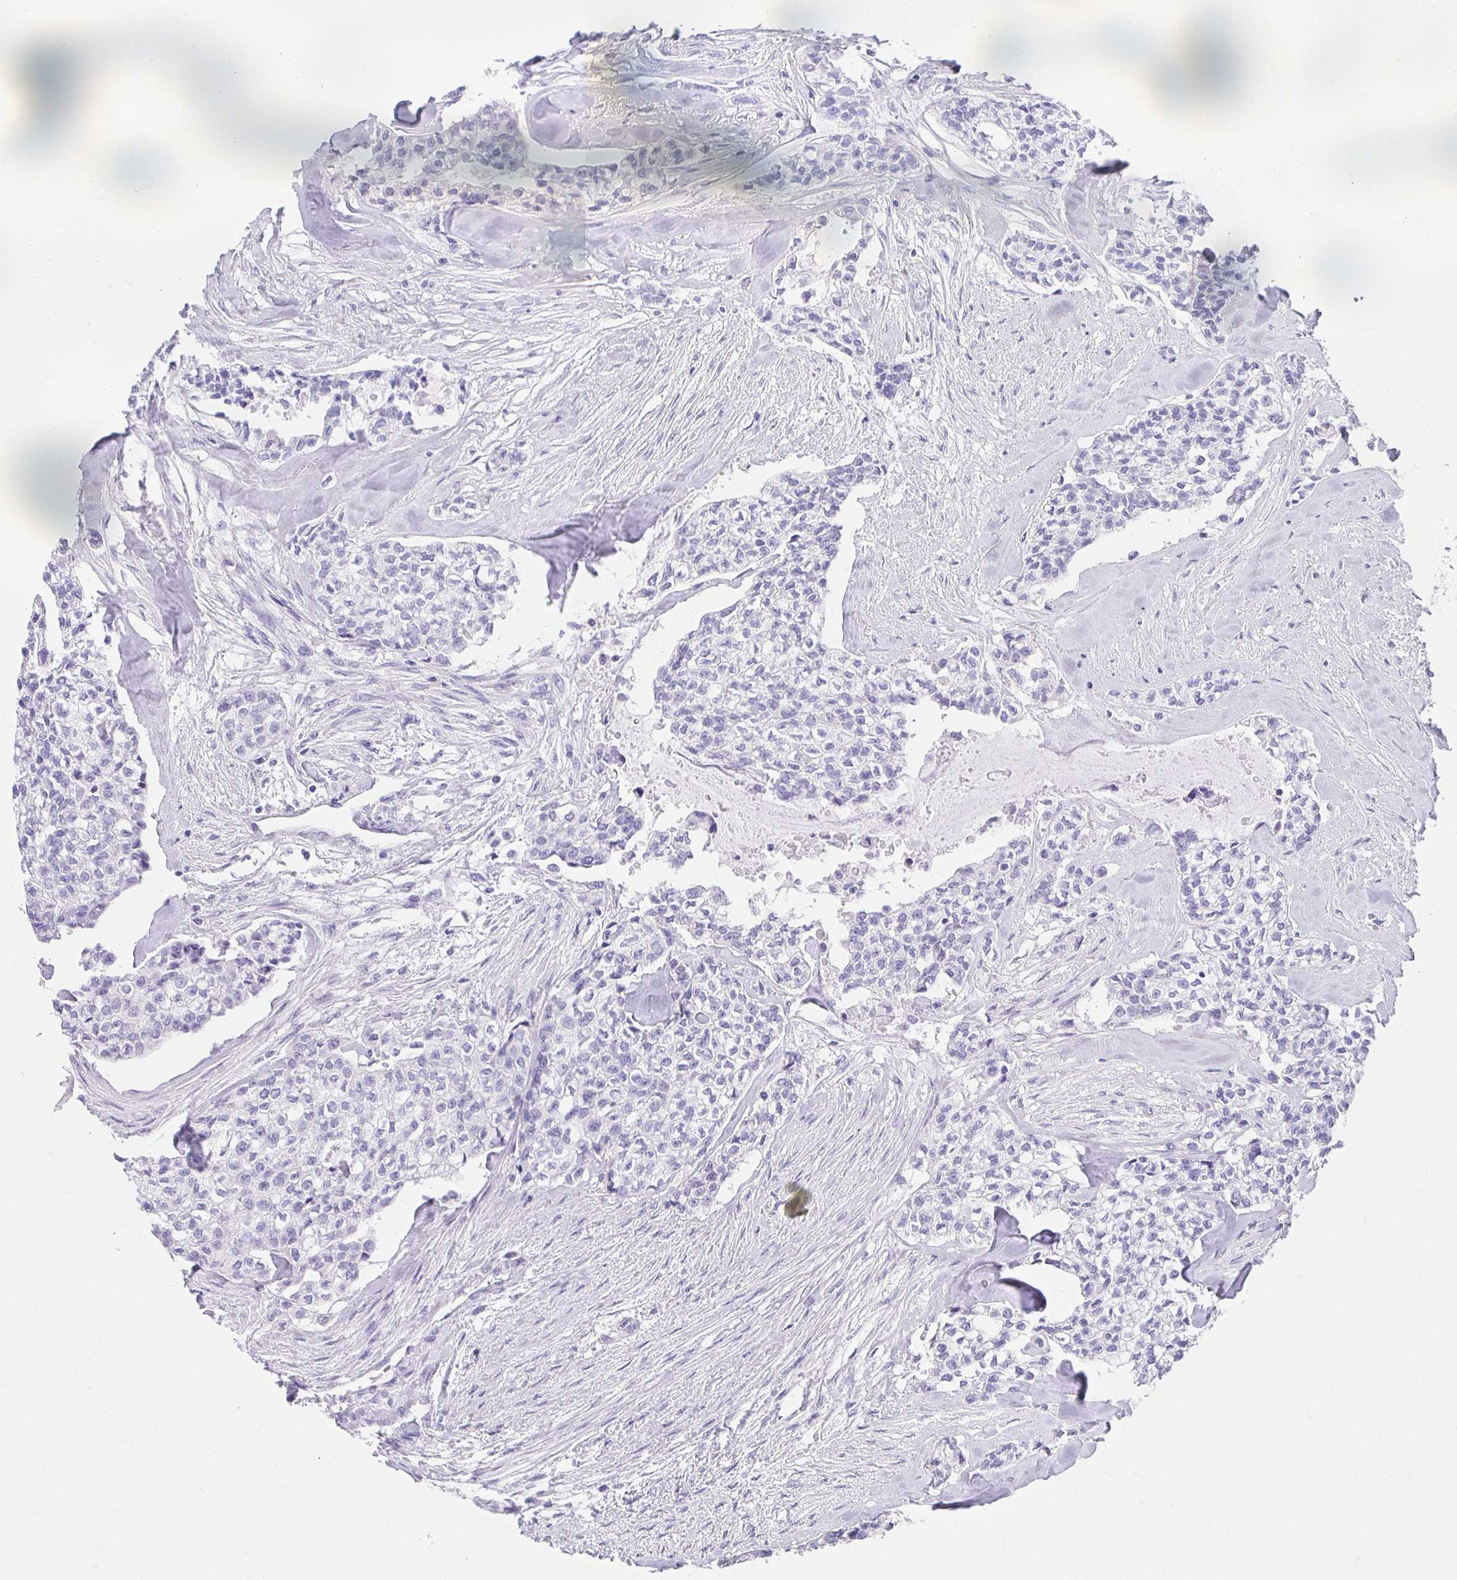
{"staining": {"intensity": "negative", "quantity": "none", "location": "none"}, "tissue": "head and neck cancer", "cell_type": "Tumor cells", "image_type": "cancer", "snomed": [{"axis": "morphology", "description": "Adenocarcinoma, NOS"}, {"axis": "topography", "description": "Head-Neck"}], "caption": "This histopathology image is of head and neck cancer (adenocarcinoma) stained with IHC to label a protein in brown with the nuclei are counter-stained blue. There is no expression in tumor cells. (DAB (3,3'-diaminobenzidine) immunohistochemistry with hematoxylin counter stain).", "gene": "CHAT", "patient": {"sex": "male", "age": 81}}